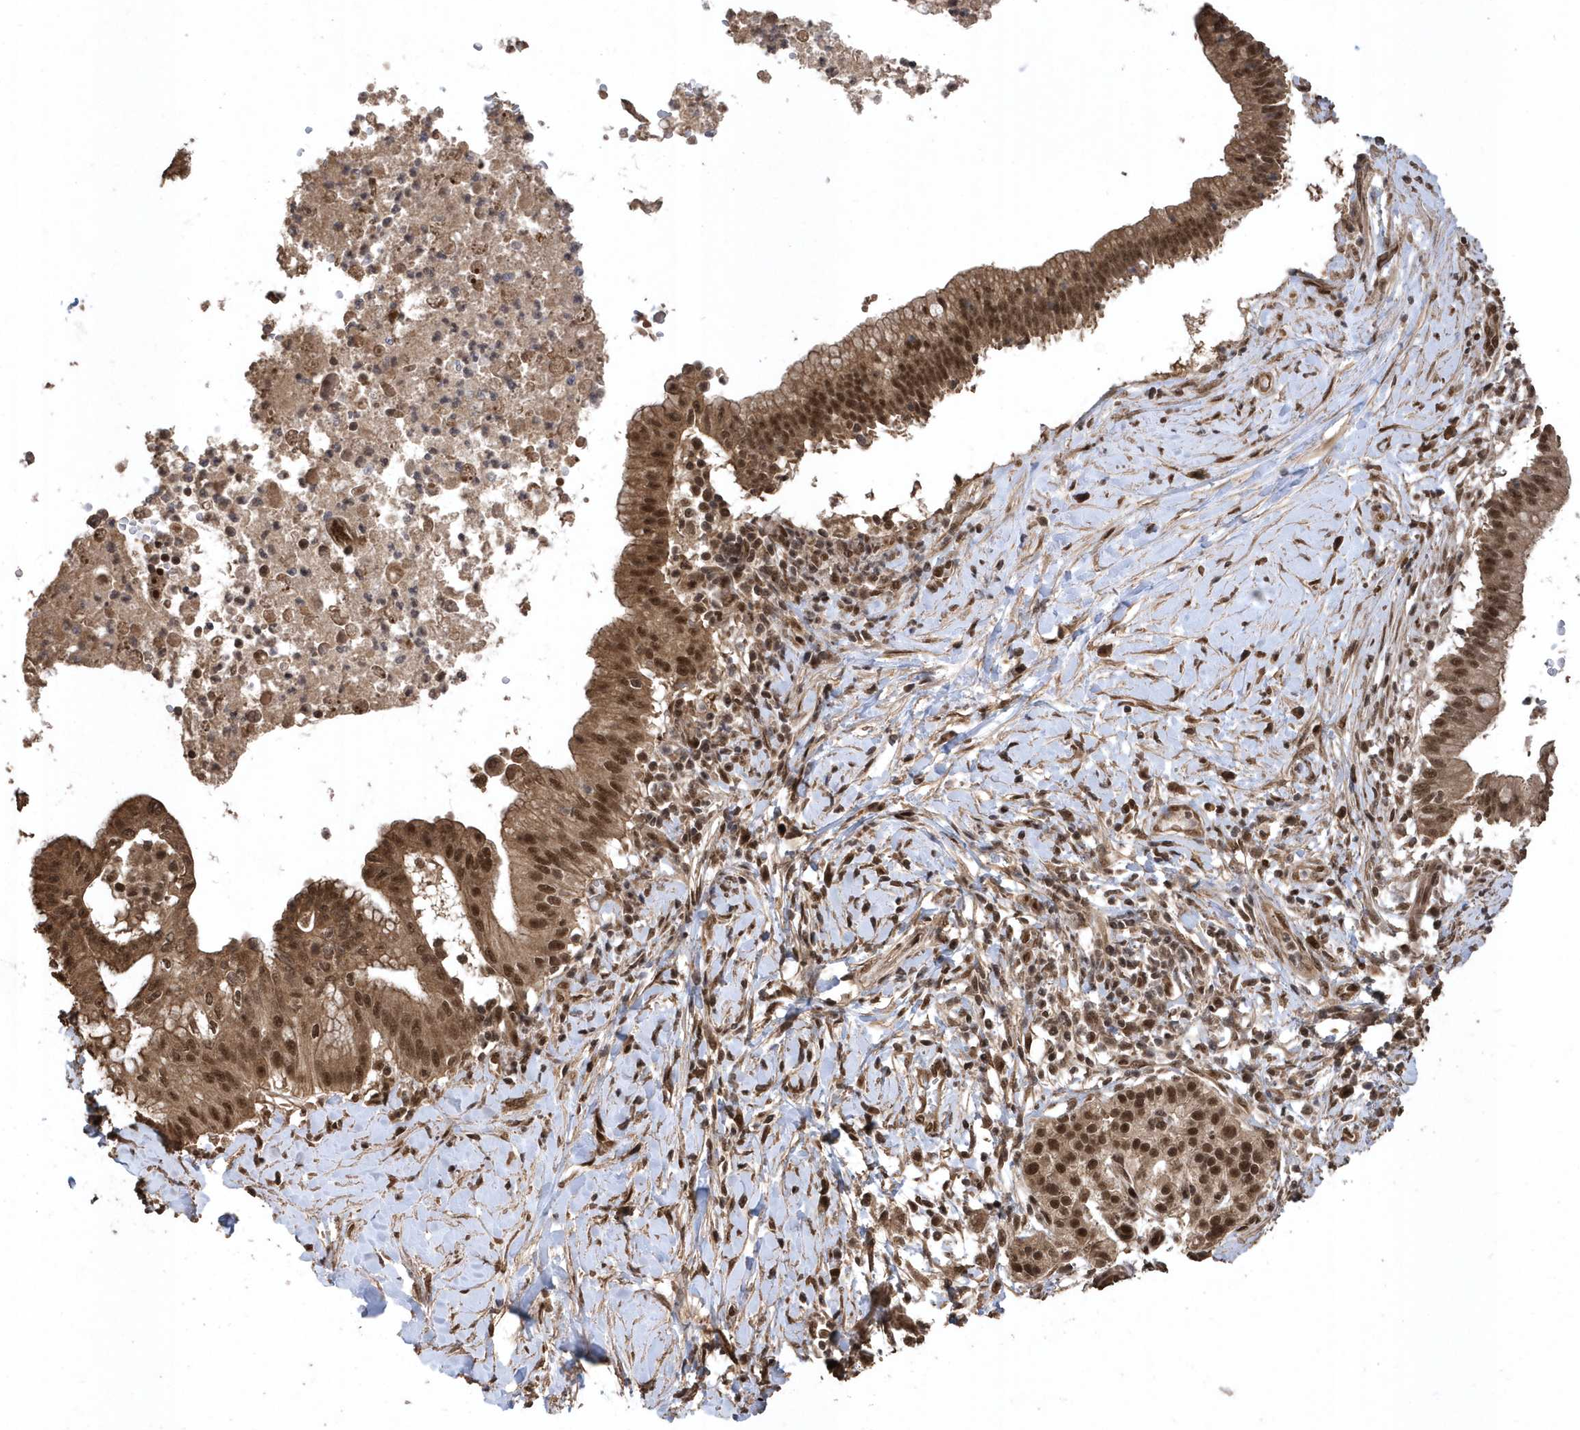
{"staining": {"intensity": "strong", "quantity": ">75%", "location": "cytoplasmic/membranous,nuclear"}, "tissue": "pancreatic cancer", "cell_type": "Tumor cells", "image_type": "cancer", "snomed": [{"axis": "morphology", "description": "Adenocarcinoma, NOS"}, {"axis": "topography", "description": "Pancreas"}], "caption": "Brown immunohistochemical staining in human pancreatic cancer (adenocarcinoma) displays strong cytoplasmic/membranous and nuclear positivity in about >75% of tumor cells.", "gene": "INTS12", "patient": {"sex": "male", "age": 68}}